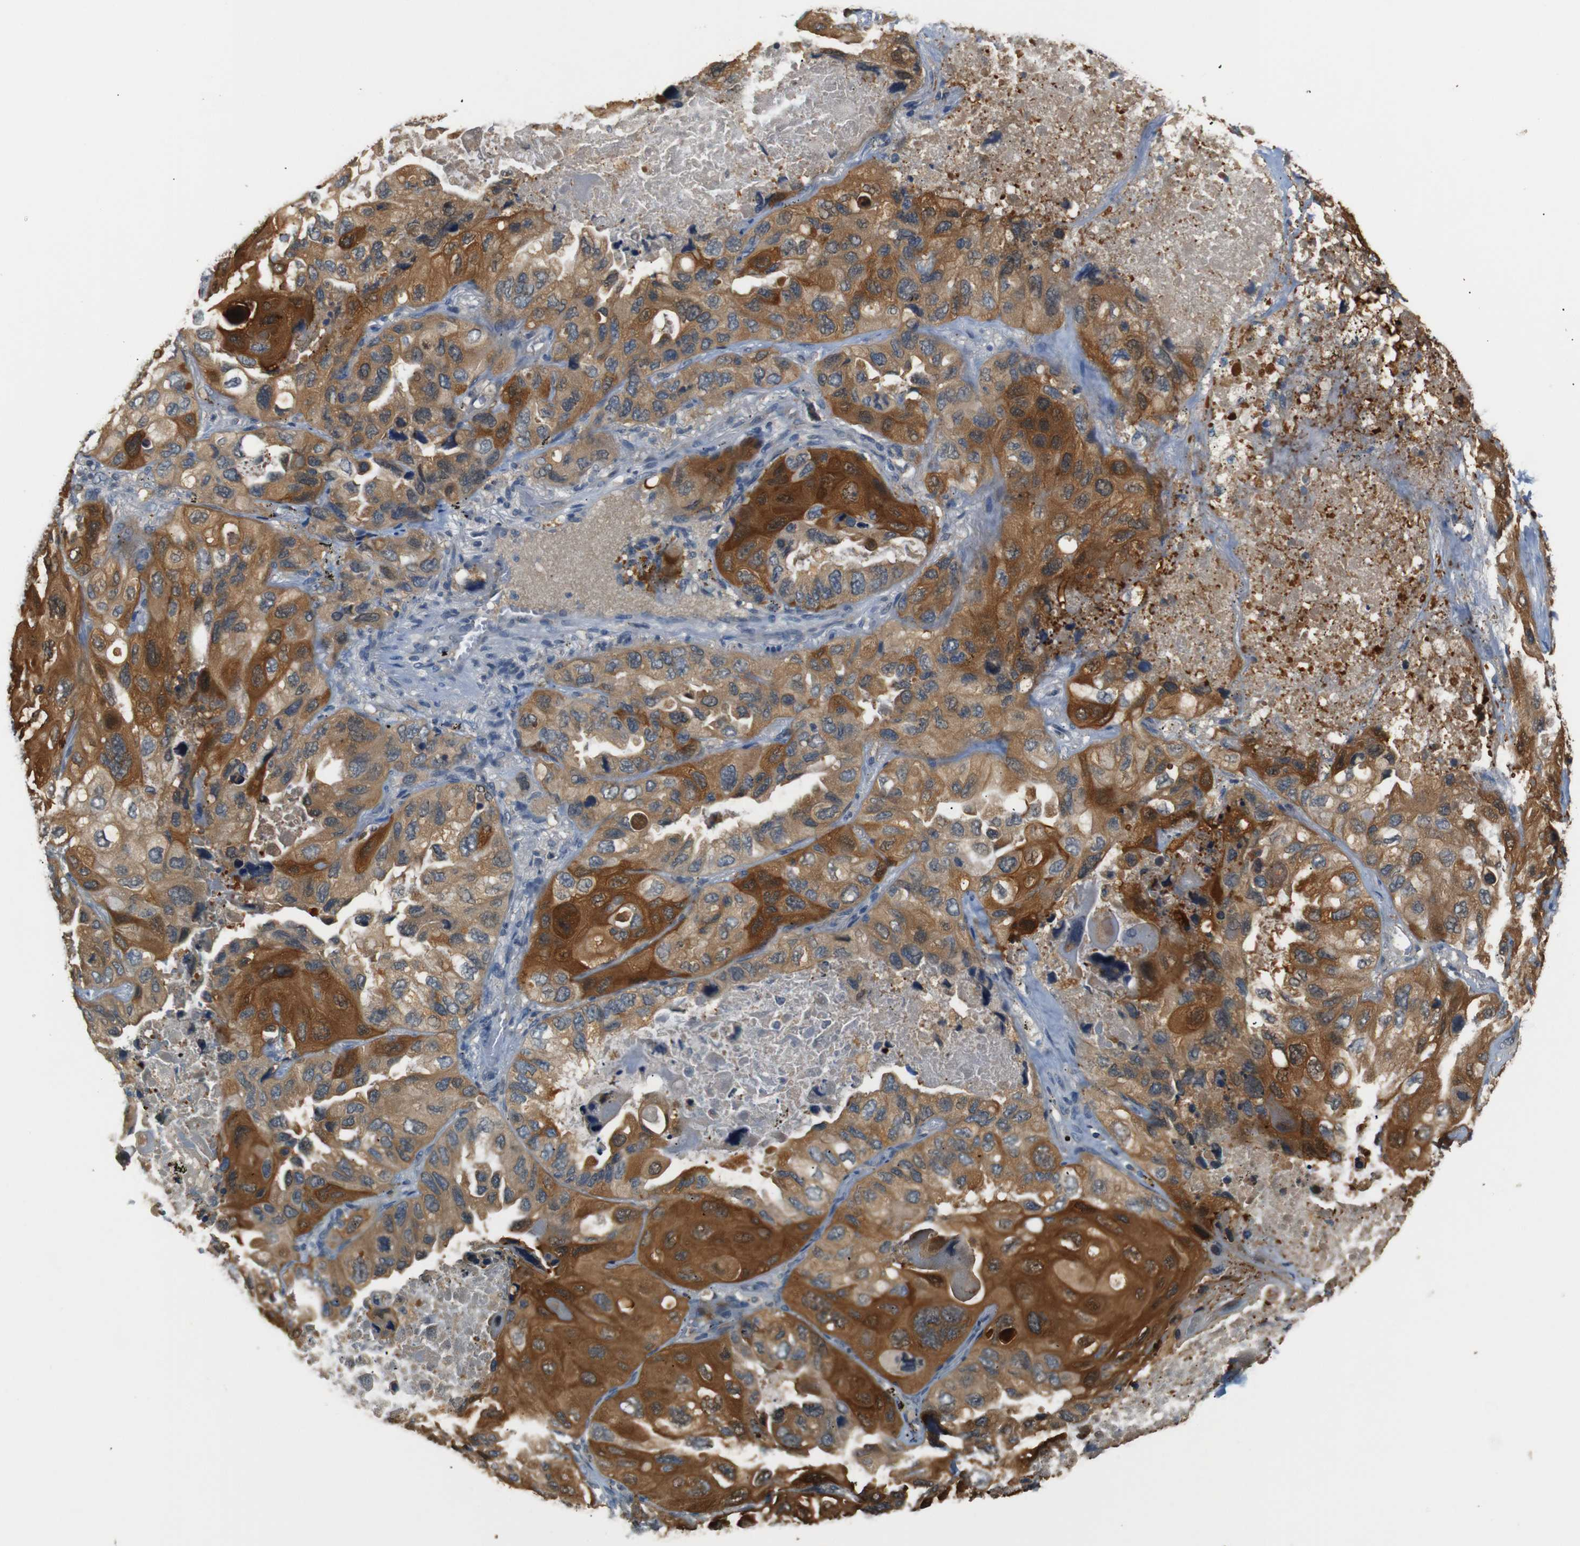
{"staining": {"intensity": "moderate", "quantity": ">75%", "location": "cytoplasmic/membranous"}, "tissue": "lung cancer", "cell_type": "Tumor cells", "image_type": "cancer", "snomed": [{"axis": "morphology", "description": "Squamous cell carcinoma, NOS"}, {"axis": "topography", "description": "Lung"}], "caption": "IHC (DAB (3,3'-diaminobenzidine)) staining of lung squamous cell carcinoma exhibits moderate cytoplasmic/membranous protein expression in about >75% of tumor cells. (DAB IHC, brown staining for protein, blue staining for nuclei).", "gene": "SFN", "patient": {"sex": "female", "age": 73}}